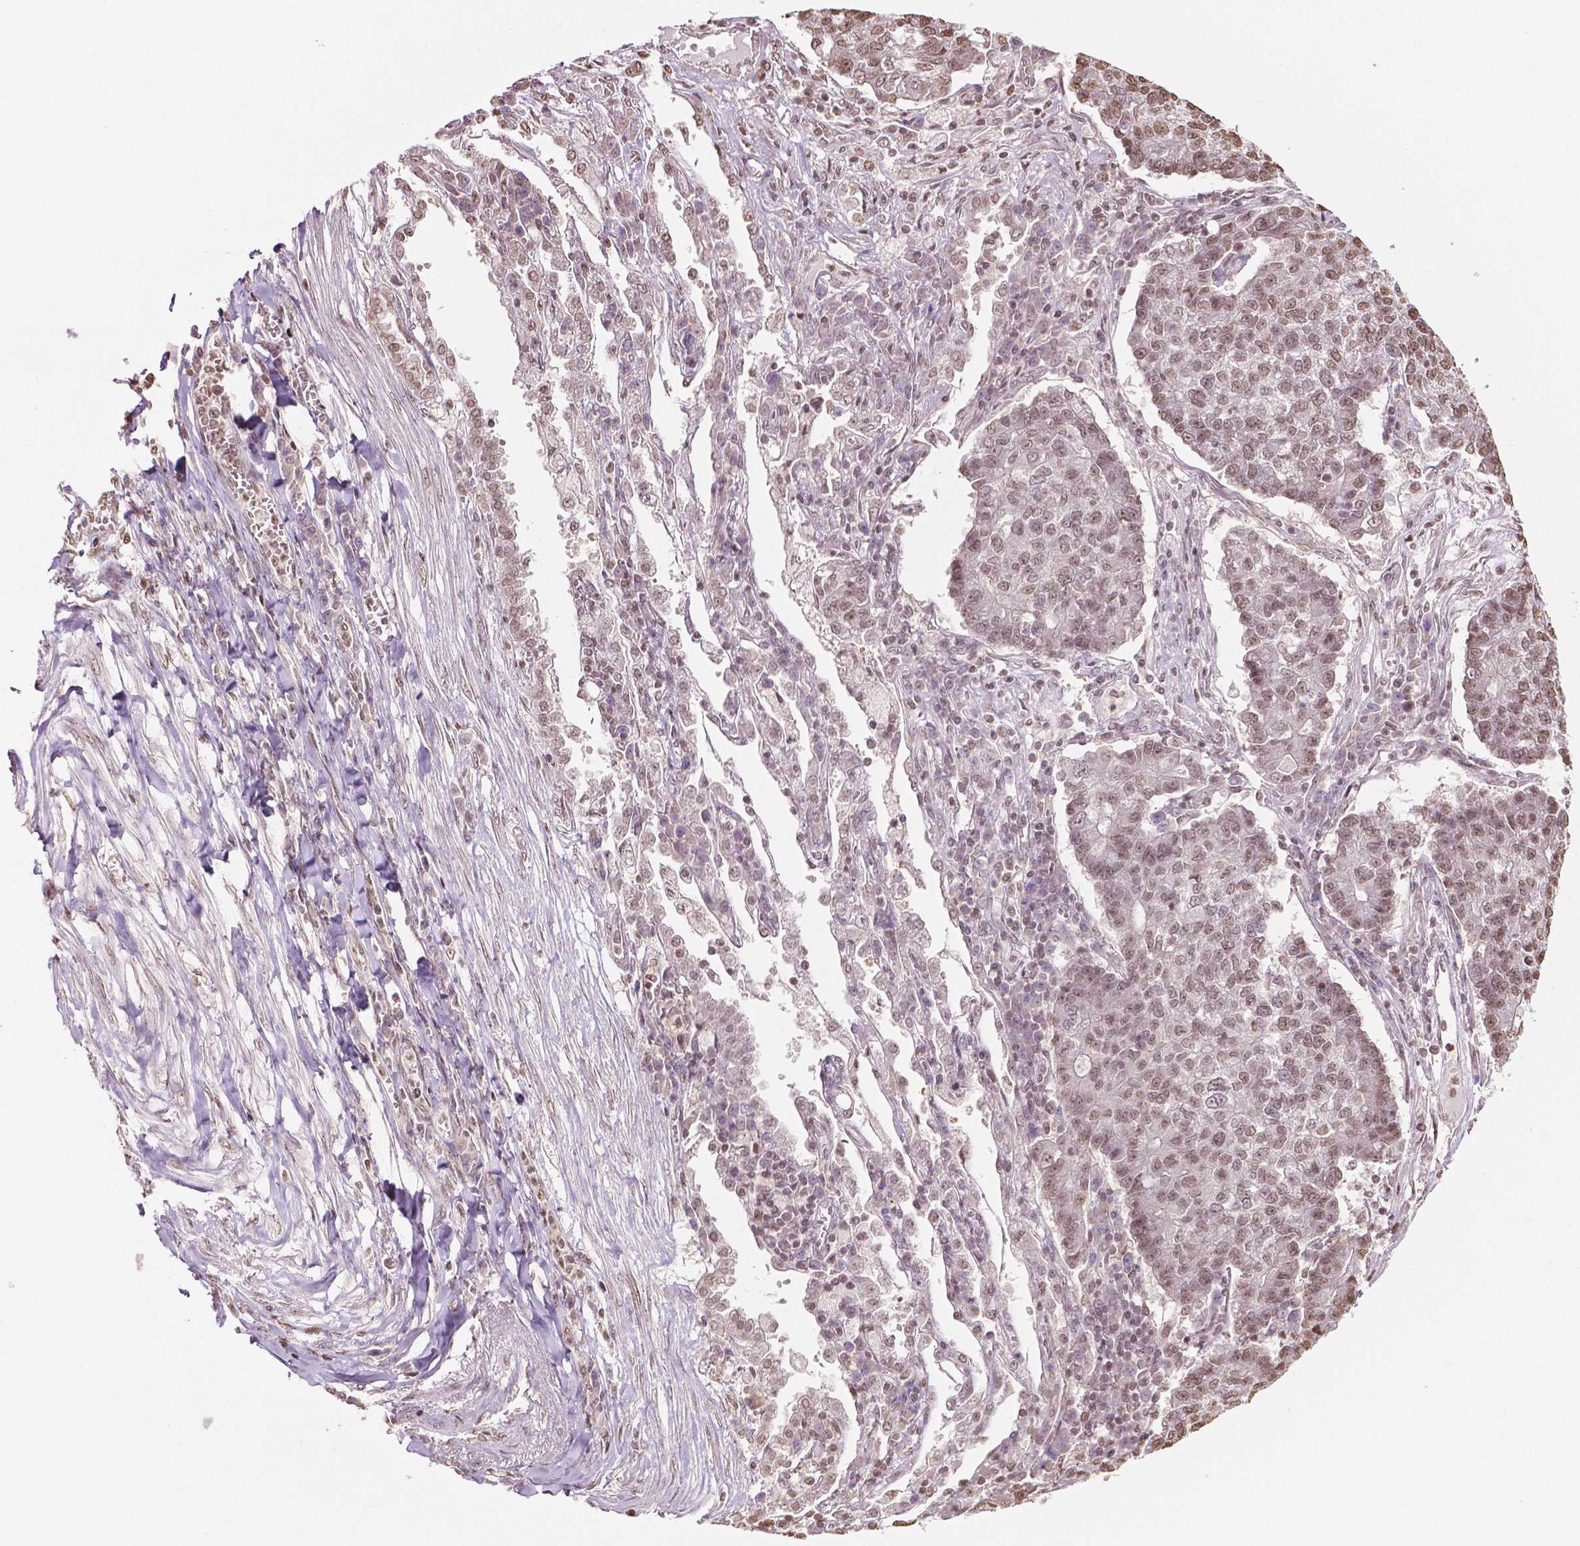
{"staining": {"intensity": "moderate", "quantity": ">75%", "location": "nuclear"}, "tissue": "lung cancer", "cell_type": "Tumor cells", "image_type": "cancer", "snomed": [{"axis": "morphology", "description": "Adenocarcinoma, NOS"}, {"axis": "topography", "description": "Lung"}], "caption": "Lung cancer stained with immunohistochemistry (IHC) exhibits moderate nuclear expression in approximately >75% of tumor cells.", "gene": "DEK", "patient": {"sex": "male", "age": 57}}